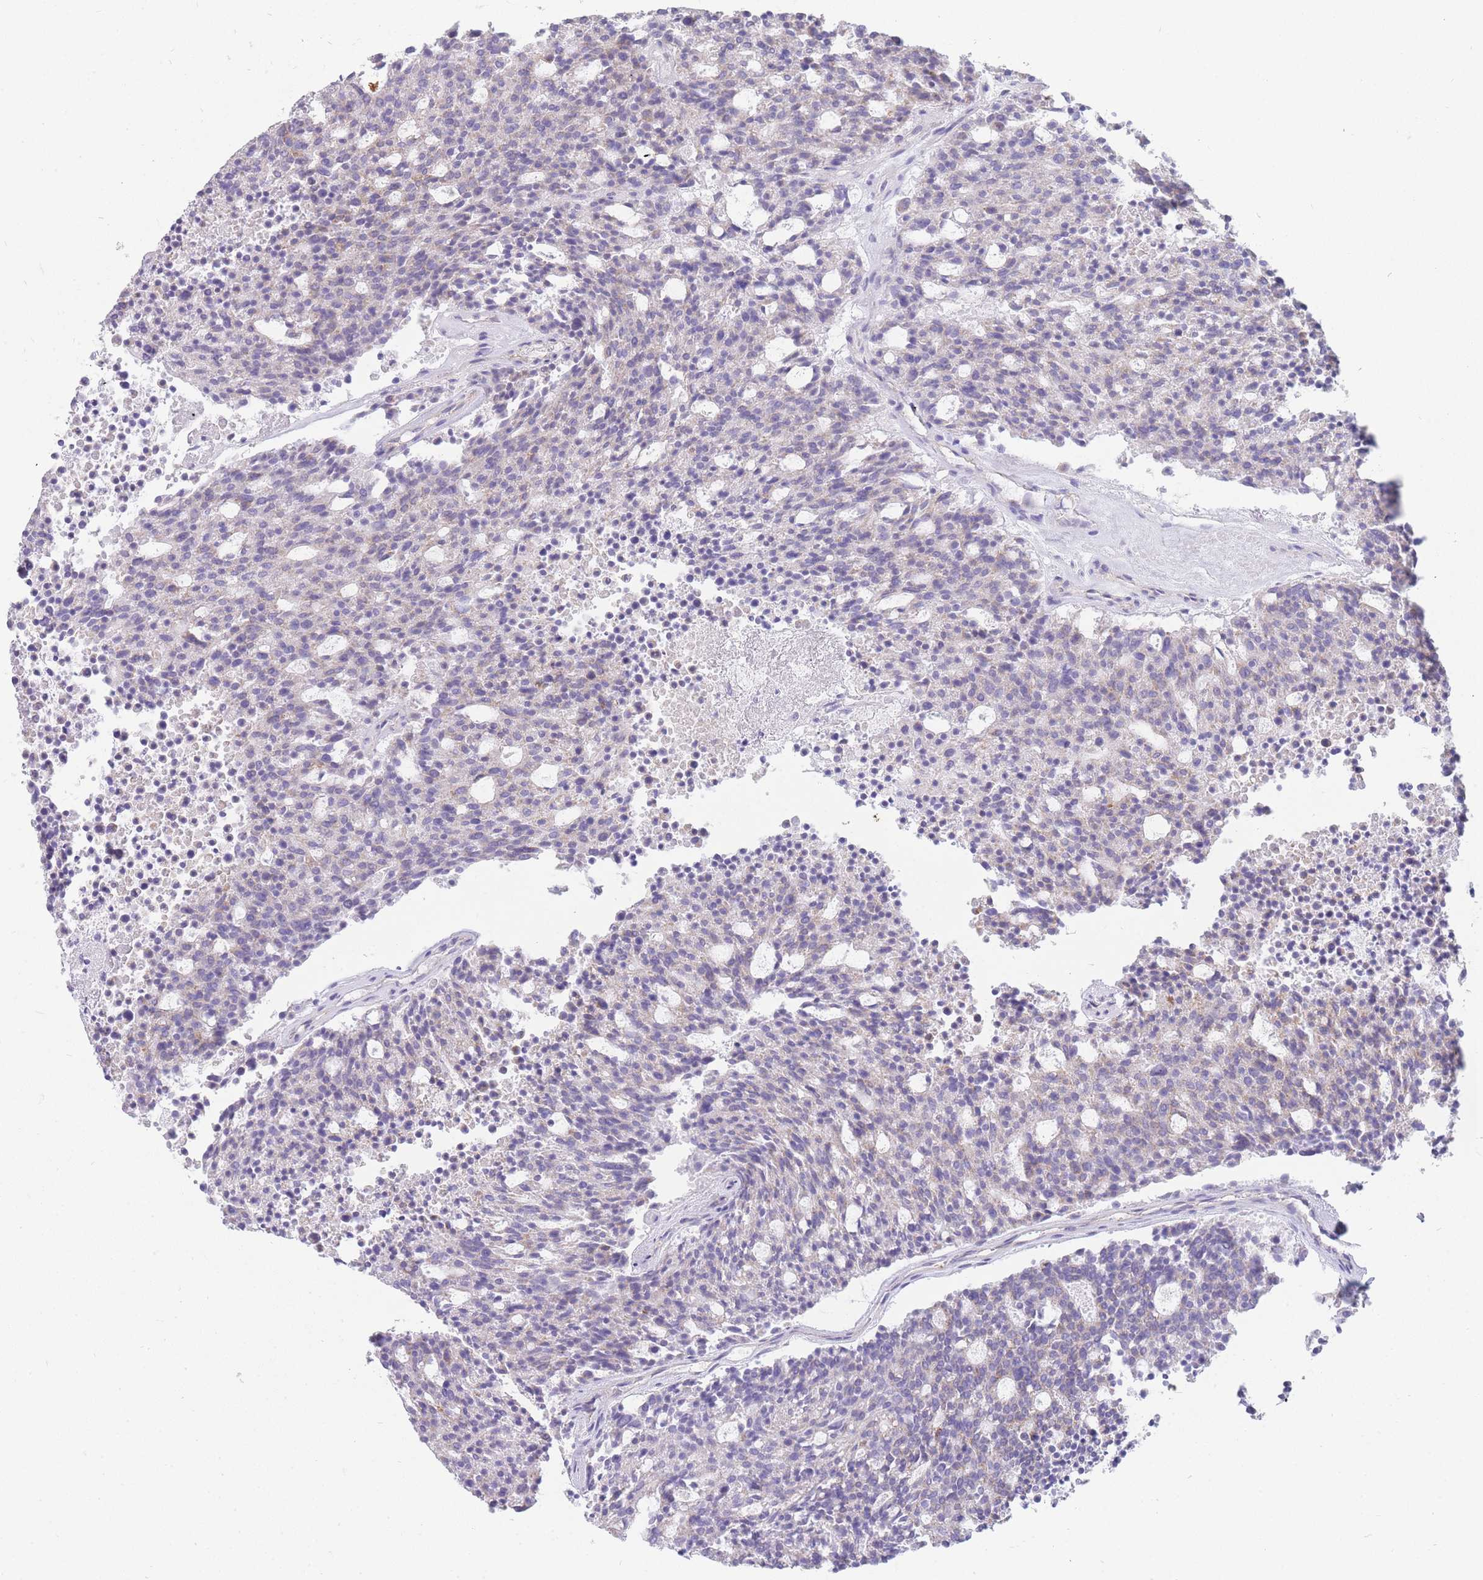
{"staining": {"intensity": "negative", "quantity": "none", "location": "none"}, "tissue": "carcinoid", "cell_type": "Tumor cells", "image_type": "cancer", "snomed": [{"axis": "morphology", "description": "Carcinoid, malignant, NOS"}, {"axis": "topography", "description": "Pancreas"}], "caption": "High power microscopy micrograph of an immunohistochemistry (IHC) image of carcinoid, revealing no significant expression in tumor cells.", "gene": "UPK1A", "patient": {"sex": "female", "age": 54}}